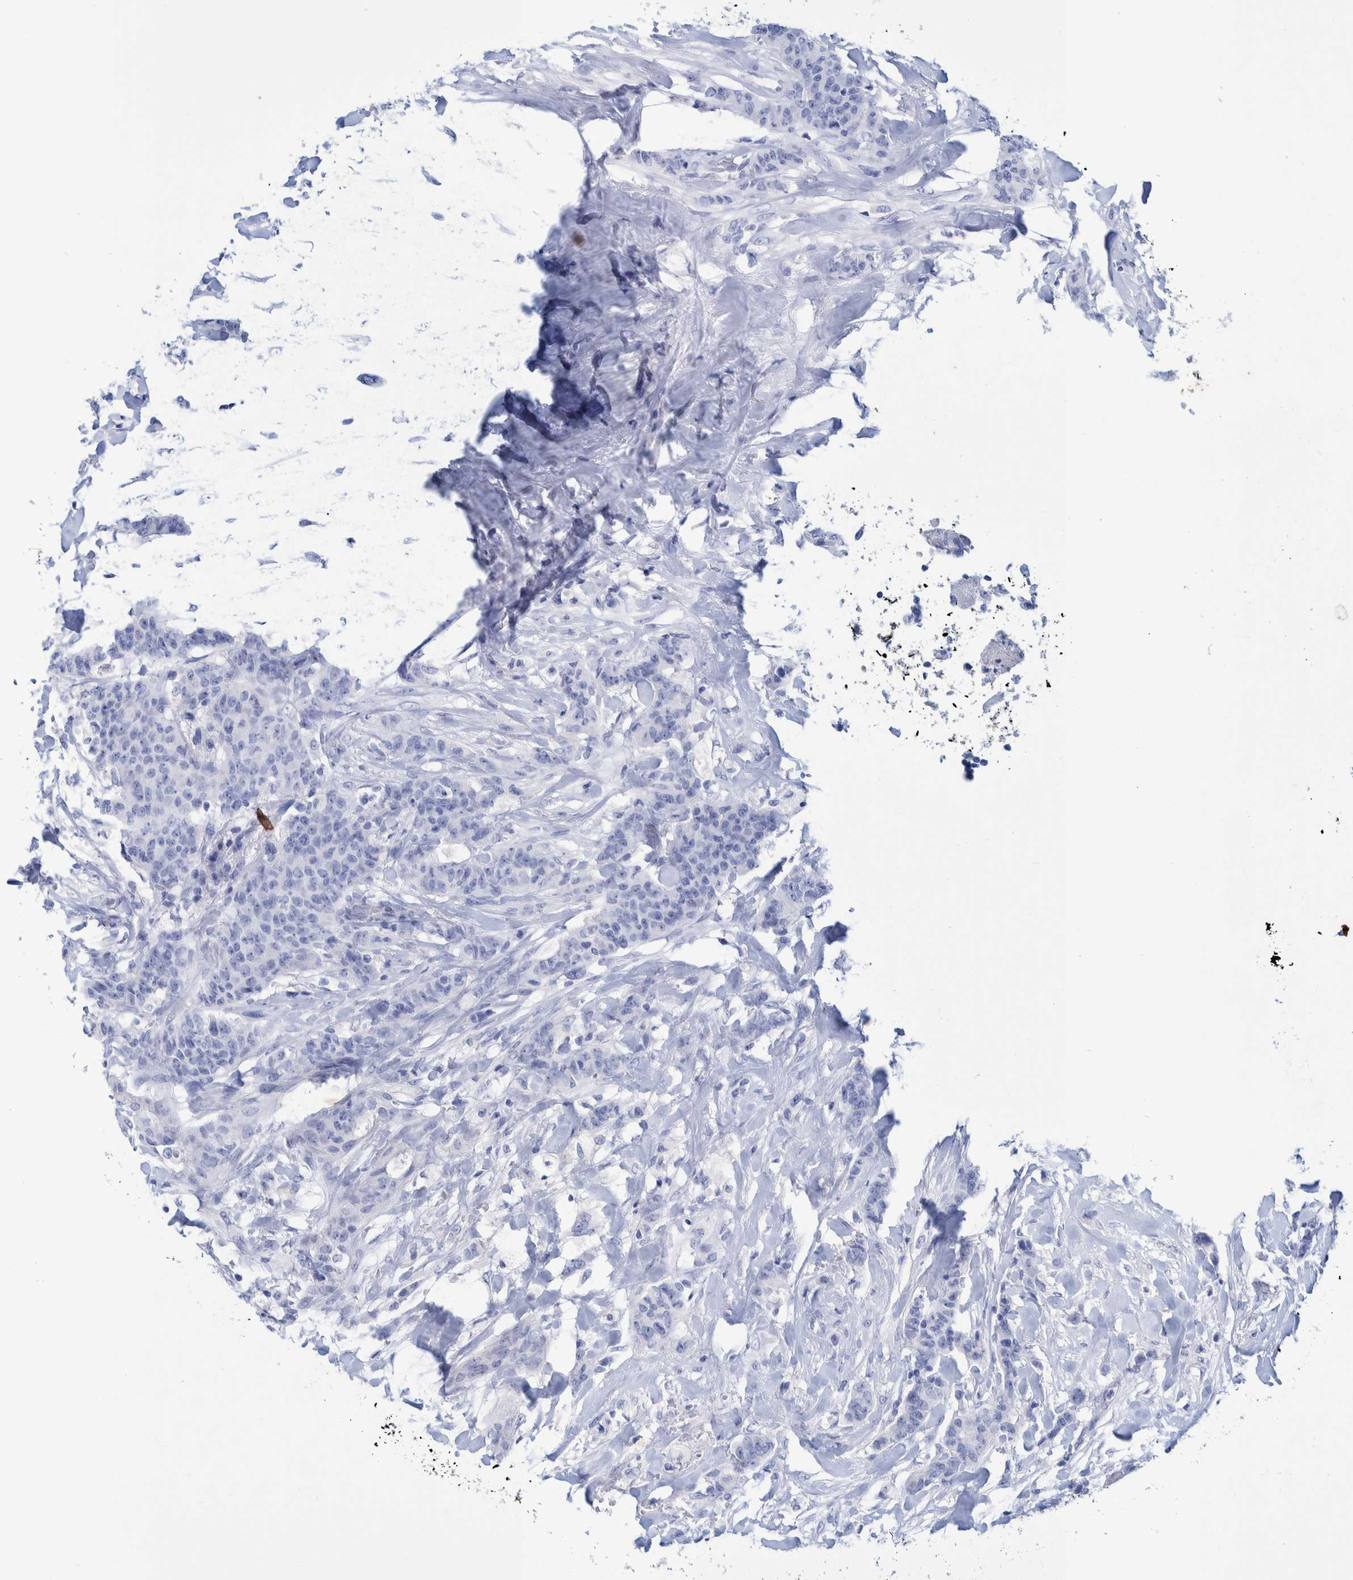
{"staining": {"intensity": "negative", "quantity": "none", "location": "none"}, "tissue": "breast cancer", "cell_type": "Tumor cells", "image_type": "cancer", "snomed": [{"axis": "morphology", "description": "Normal tissue, NOS"}, {"axis": "morphology", "description": "Duct carcinoma"}, {"axis": "topography", "description": "Breast"}], "caption": "Immunohistochemical staining of breast intraductal carcinoma exhibits no significant staining in tumor cells.", "gene": "PERP", "patient": {"sex": "female", "age": 40}}